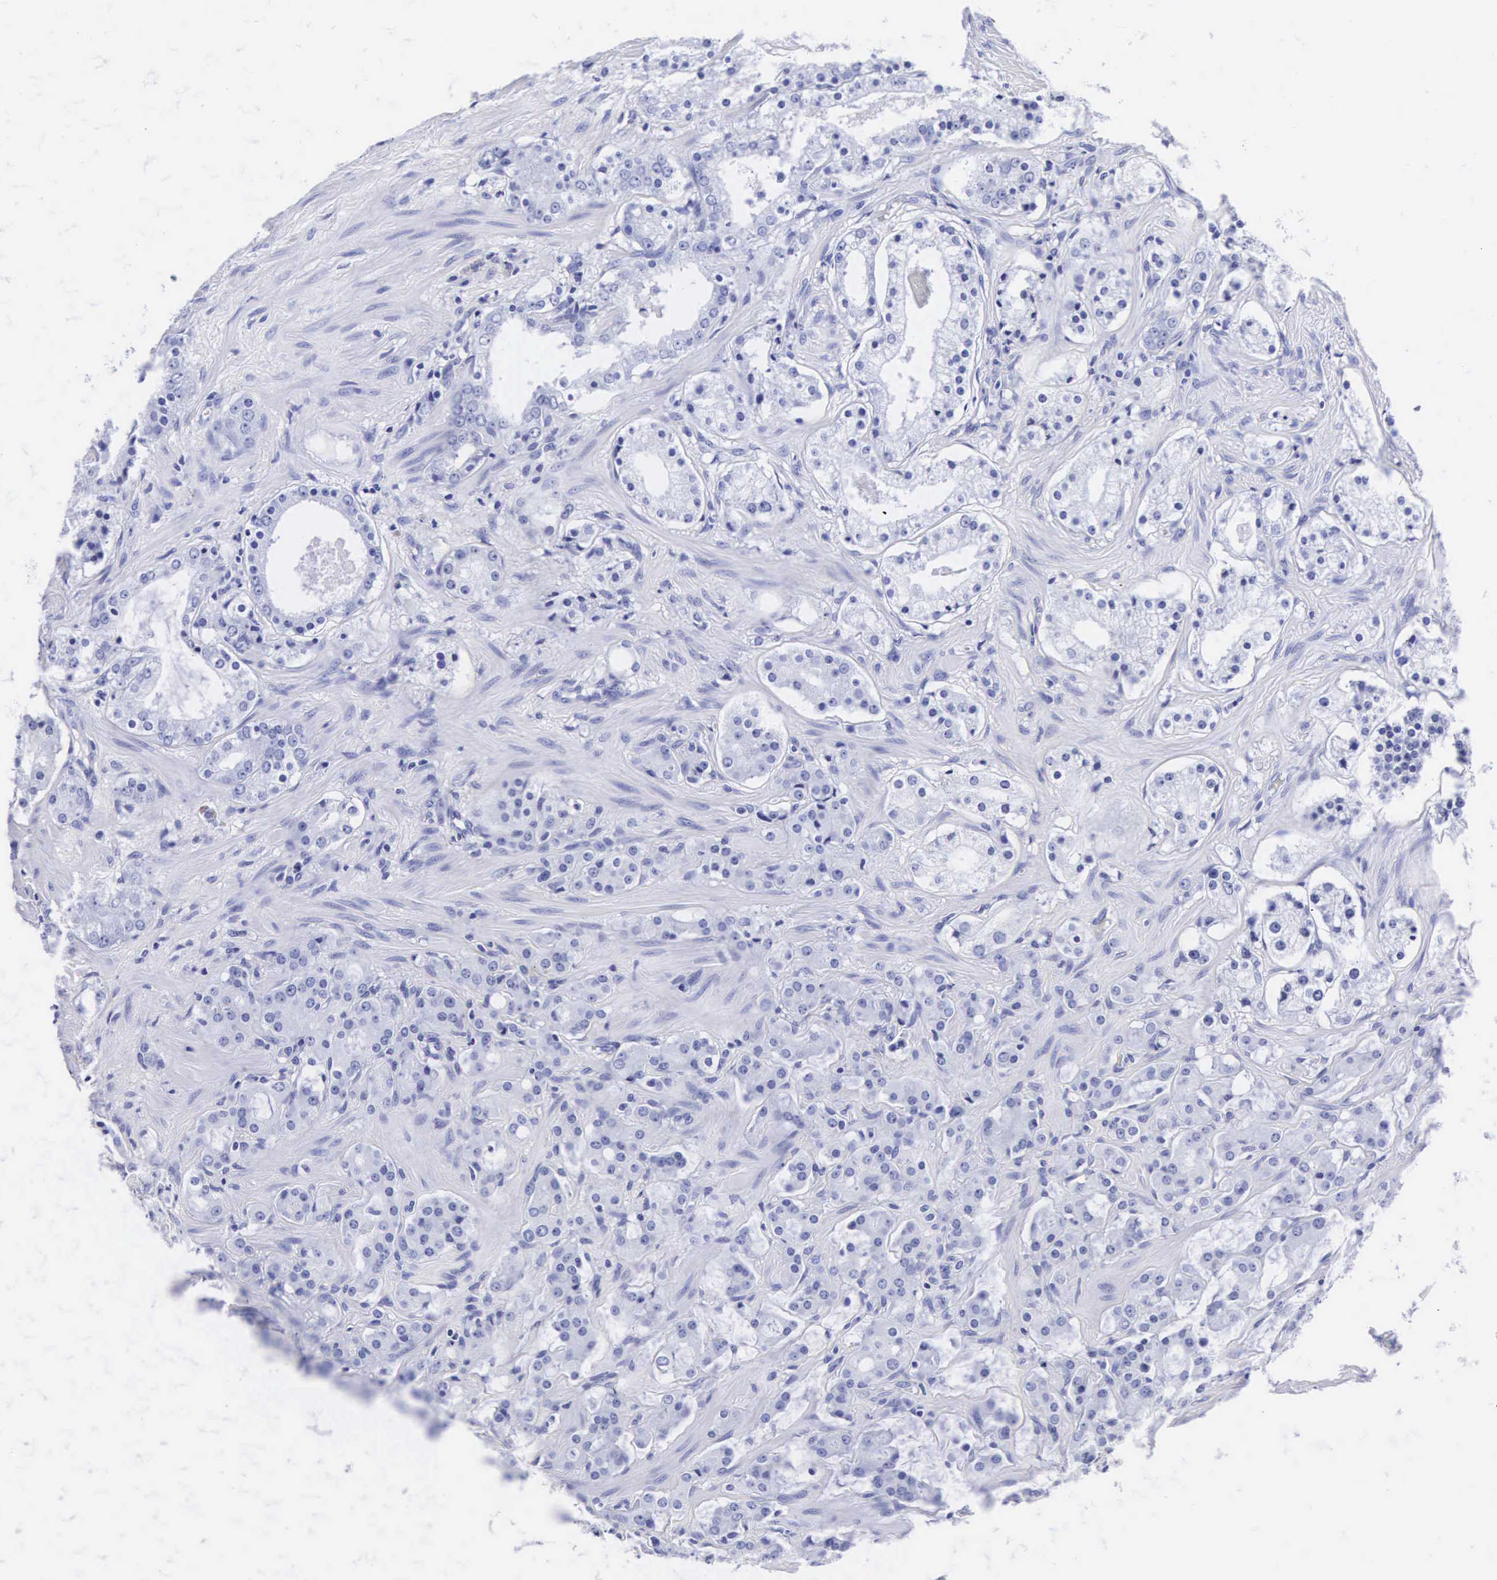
{"staining": {"intensity": "negative", "quantity": "none", "location": "none"}, "tissue": "prostate cancer", "cell_type": "Tumor cells", "image_type": "cancer", "snomed": [{"axis": "morphology", "description": "Adenocarcinoma, Medium grade"}, {"axis": "topography", "description": "Prostate"}], "caption": "A photomicrograph of human prostate adenocarcinoma (medium-grade) is negative for staining in tumor cells.", "gene": "INS", "patient": {"sex": "male", "age": 73}}